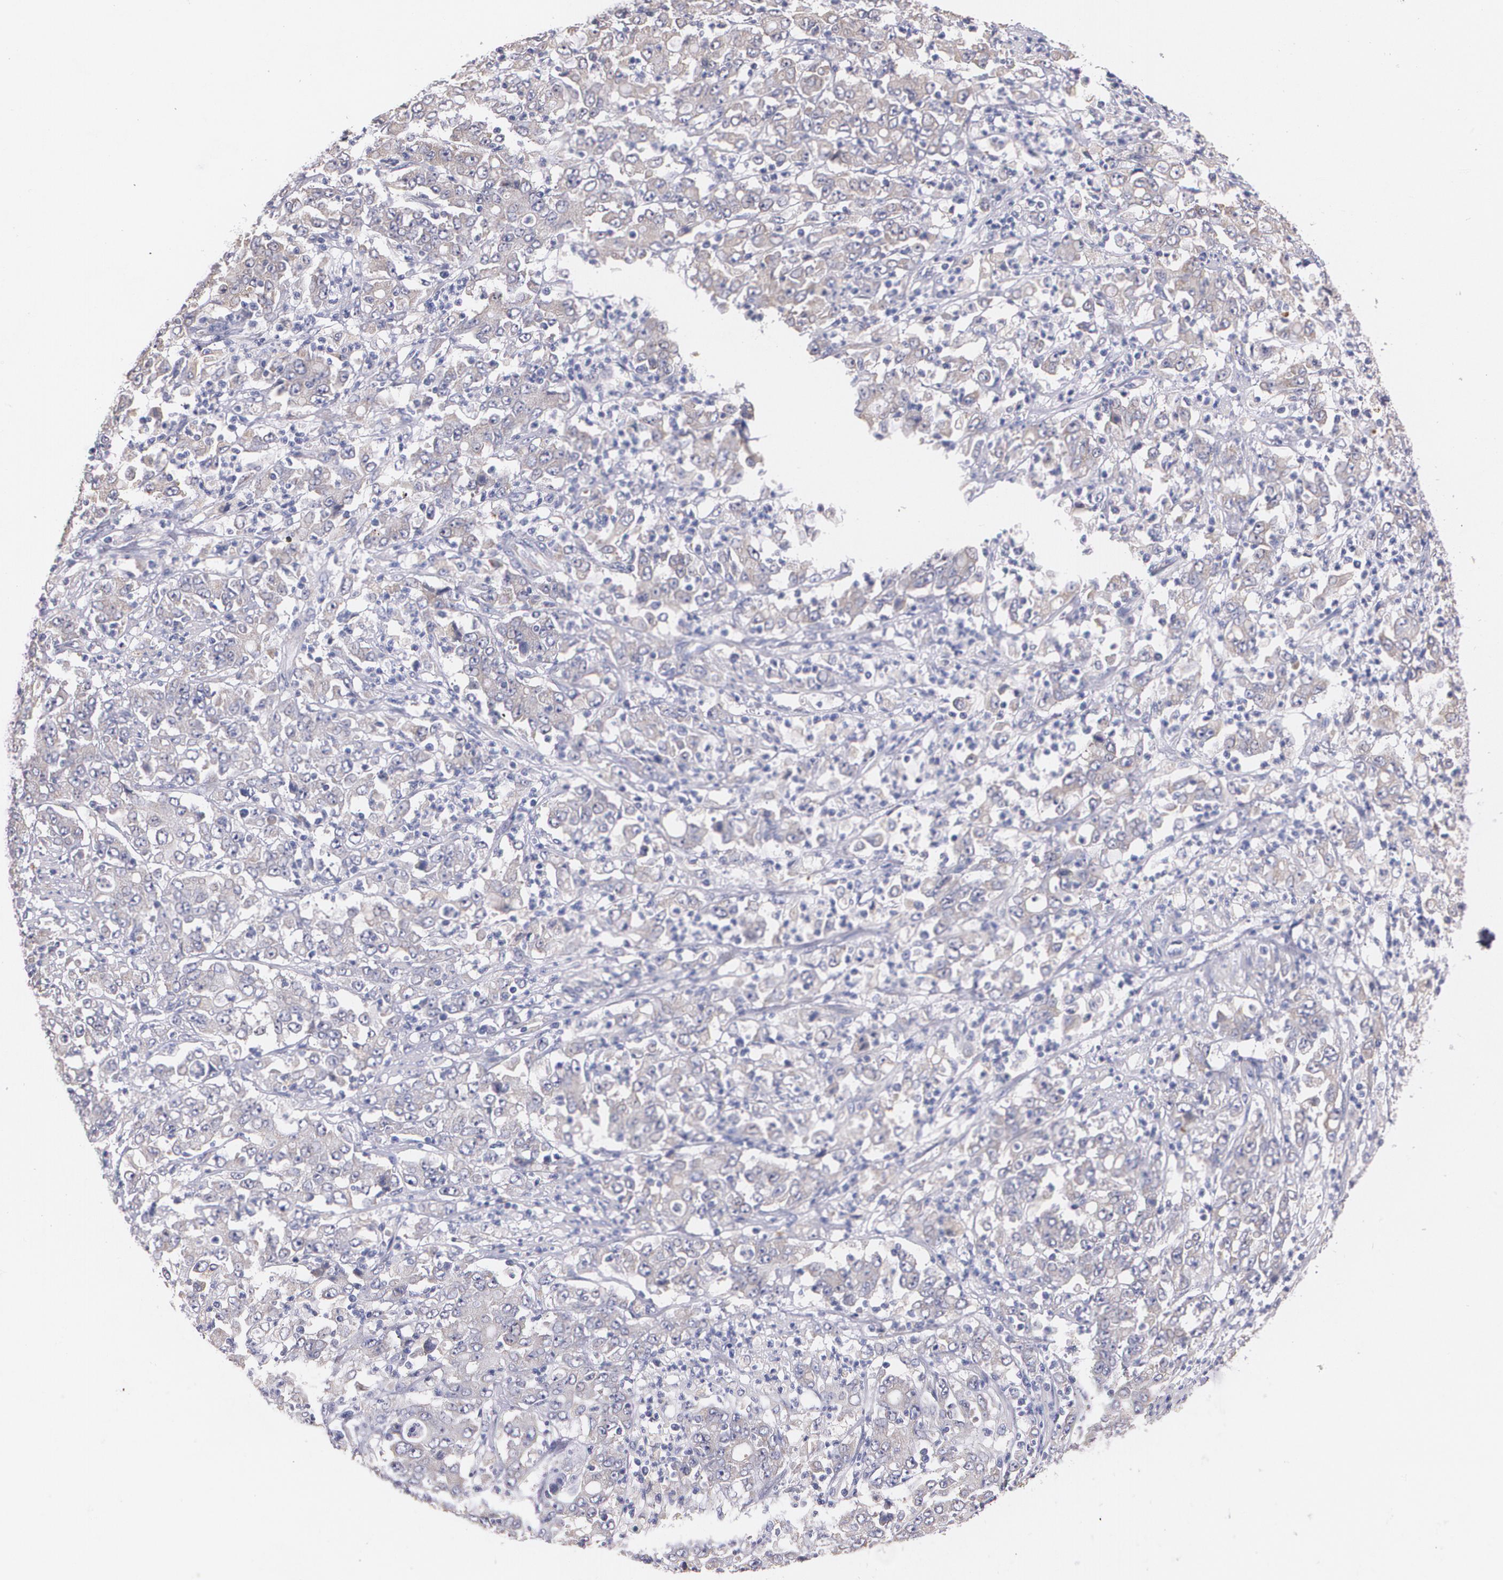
{"staining": {"intensity": "weak", "quantity": "25%-75%", "location": "cytoplasmic/membranous"}, "tissue": "stomach cancer", "cell_type": "Tumor cells", "image_type": "cancer", "snomed": [{"axis": "morphology", "description": "Adenocarcinoma, NOS"}, {"axis": "topography", "description": "Stomach, lower"}], "caption": "A micrograph showing weak cytoplasmic/membranous expression in approximately 25%-75% of tumor cells in adenocarcinoma (stomach), as visualized by brown immunohistochemical staining.", "gene": "AMBP", "patient": {"sex": "female", "age": 71}}